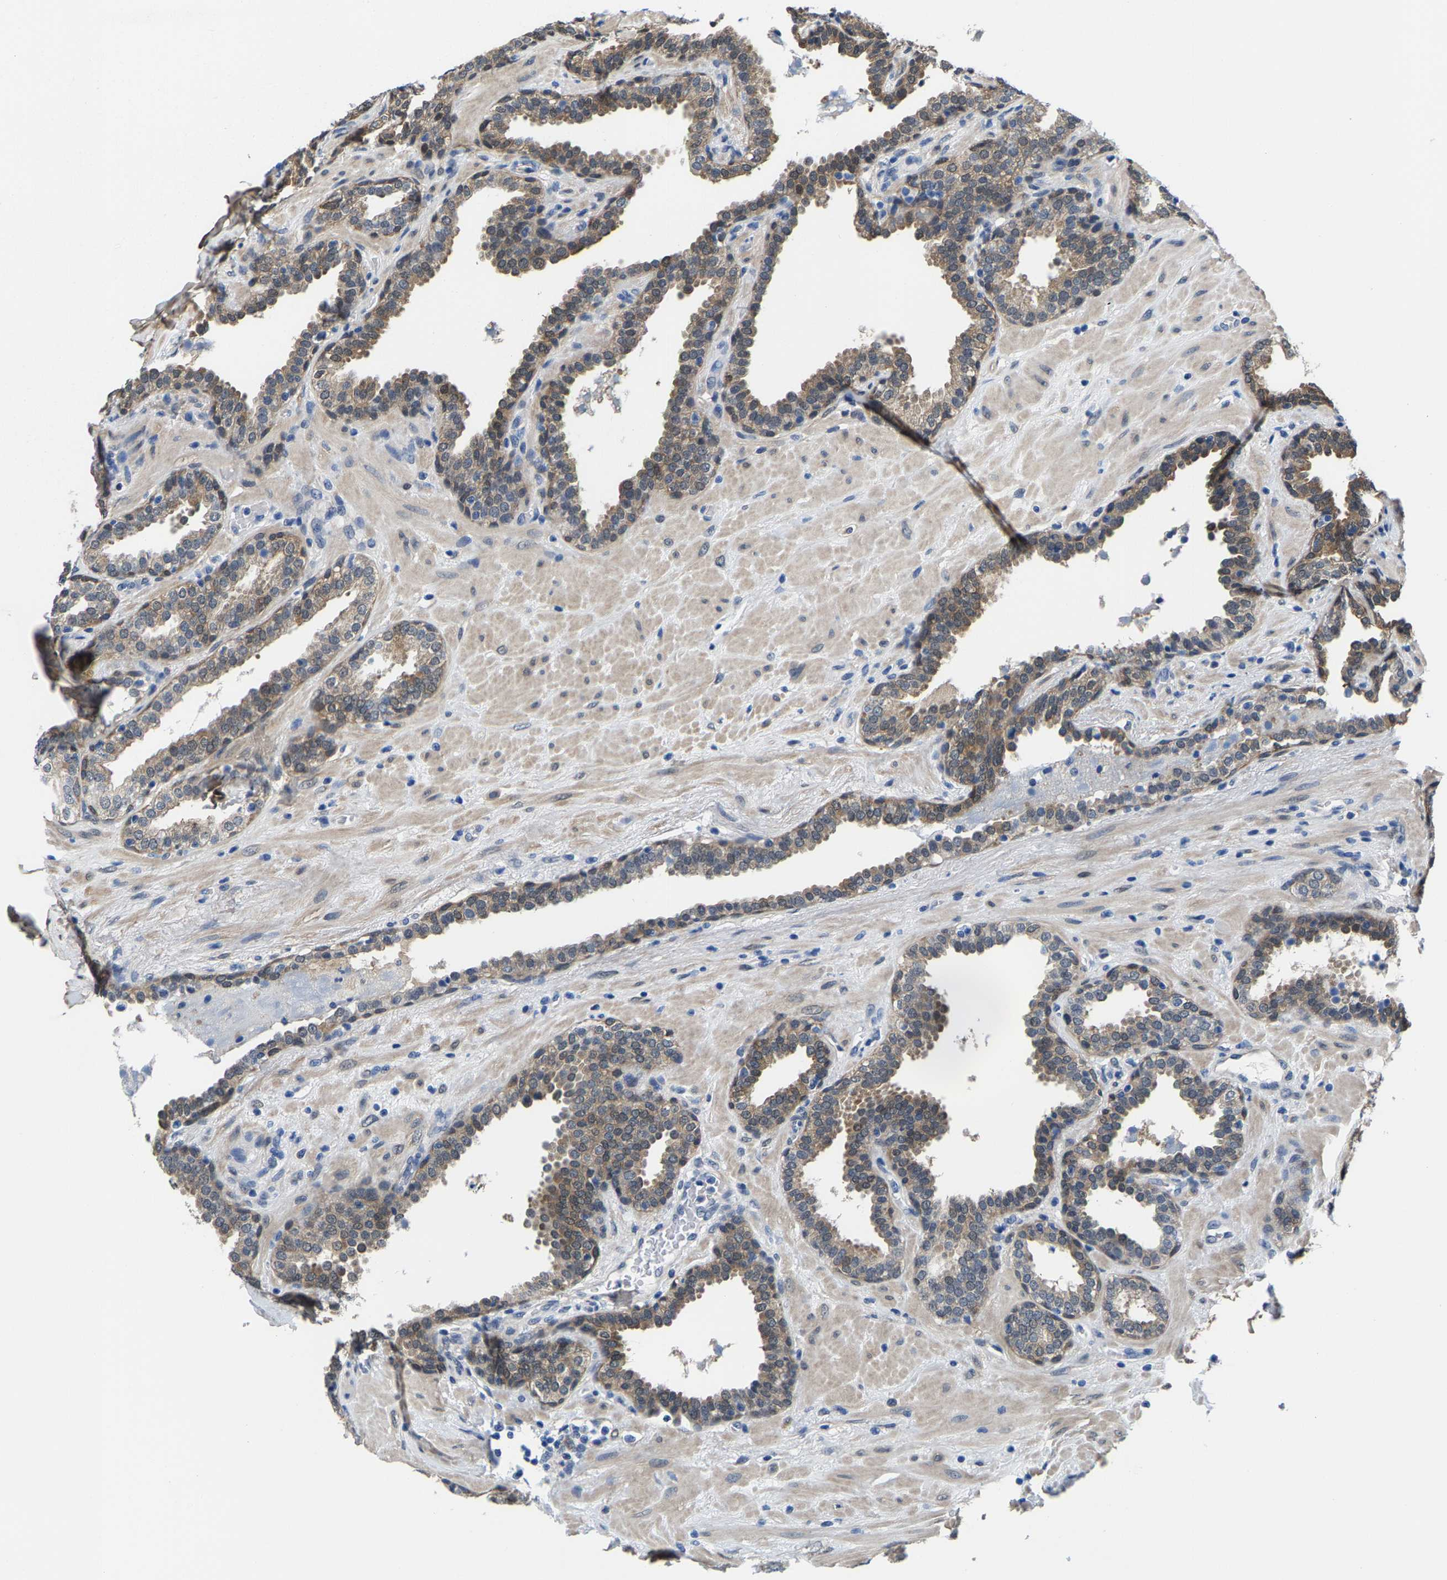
{"staining": {"intensity": "weak", "quantity": "25%-75%", "location": "cytoplasmic/membranous"}, "tissue": "prostate", "cell_type": "Glandular cells", "image_type": "normal", "snomed": [{"axis": "morphology", "description": "Normal tissue, NOS"}, {"axis": "topography", "description": "Prostate"}], "caption": "The micrograph exhibits staining of unremarkable prostate, revealing weak cytoplasmic/membranous protein staining (brown color) within glandular cells. The protein is shown in brown color, while the nuclei are stained blue.", "gene": "SSH3", "patient": {"sex": "male", "age": 51}}